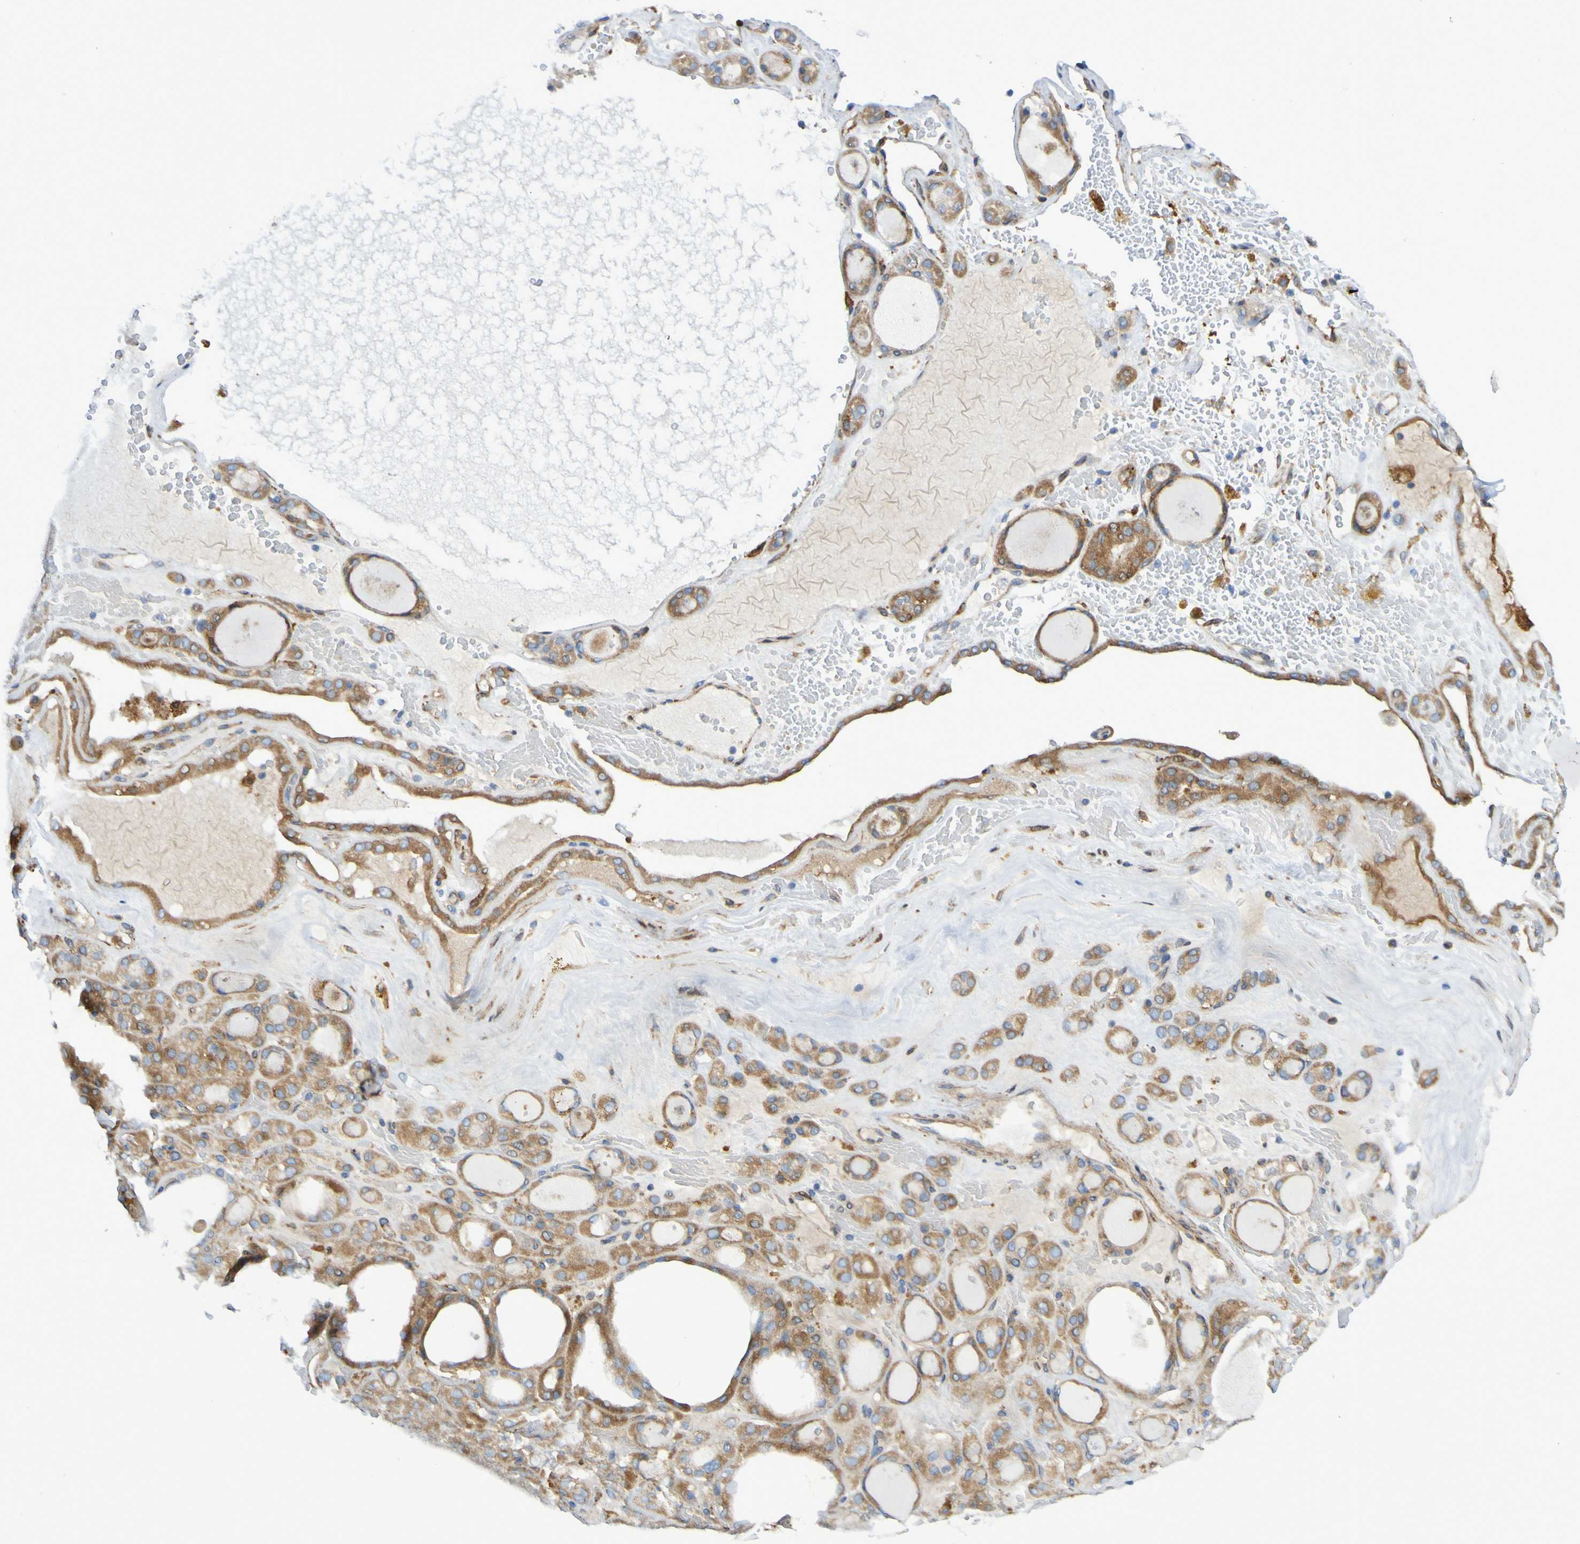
{"staining": {"intensity": "moderate", "quantity": ">75%", "location": "cytoplasmic/membranous"}, "tissue": "thyroid gland", "cell_type": "Glandular cells", "image_type": "normal", "snomed": [{"axis": "morphology", "description": "Normal tissue, NOS"}, {"axis": "morphology", "description": "Carcinoma, NOS"}, {"axis": "topography", "description": "Thyroid gland"}], "caption": "Immunohistochemical staining of normal thyroid gland exhibits >75% levels of moderate cytoplasmic/membranous protein positivity in approximately >75% of glandular cells.", "gene": "SCRG1", "patient": {"sex": "female", "age": 86}}